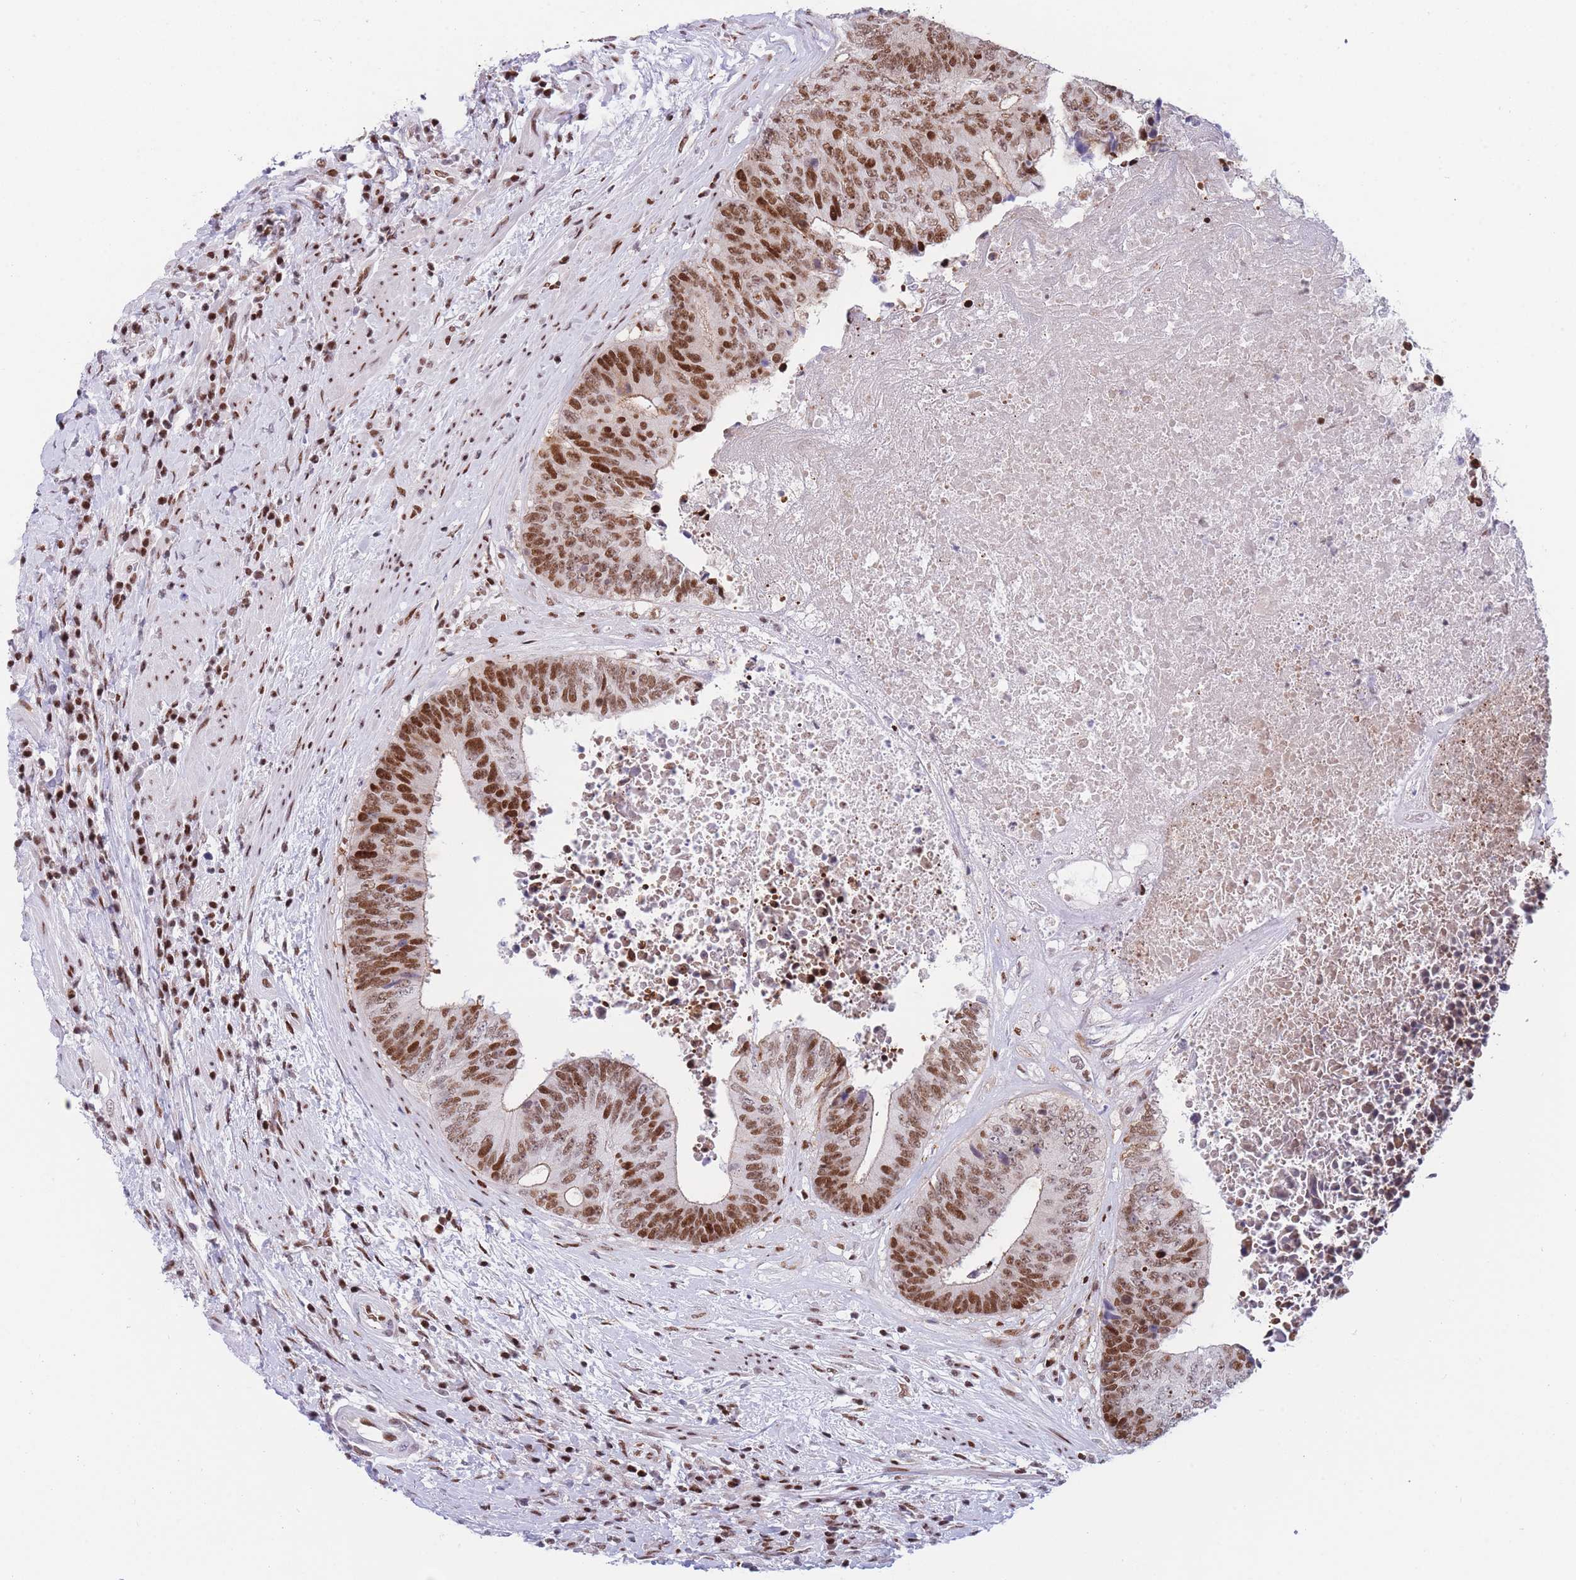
{"staining": {"intensity": "strong", "quantity": ">75%", "location": "nuclear"}, "tissue": "colorectal cancer", "cell_type": "Tumor cells", "image_type": "cancer", "snomed": [{"axis": "morphology", "description": "Adenocarcinoma, NOS"}, {"axis": "topography", "description": "Rectum"}], "caption": "Immunohistochemical staining of adenocarcinoma (colorectal) displays high levels of strong nuclear protein positivity in approximately >75% of tumor cells.", "gene": "DNAJC3", "patient": {"sex": "male", "age": 72}}